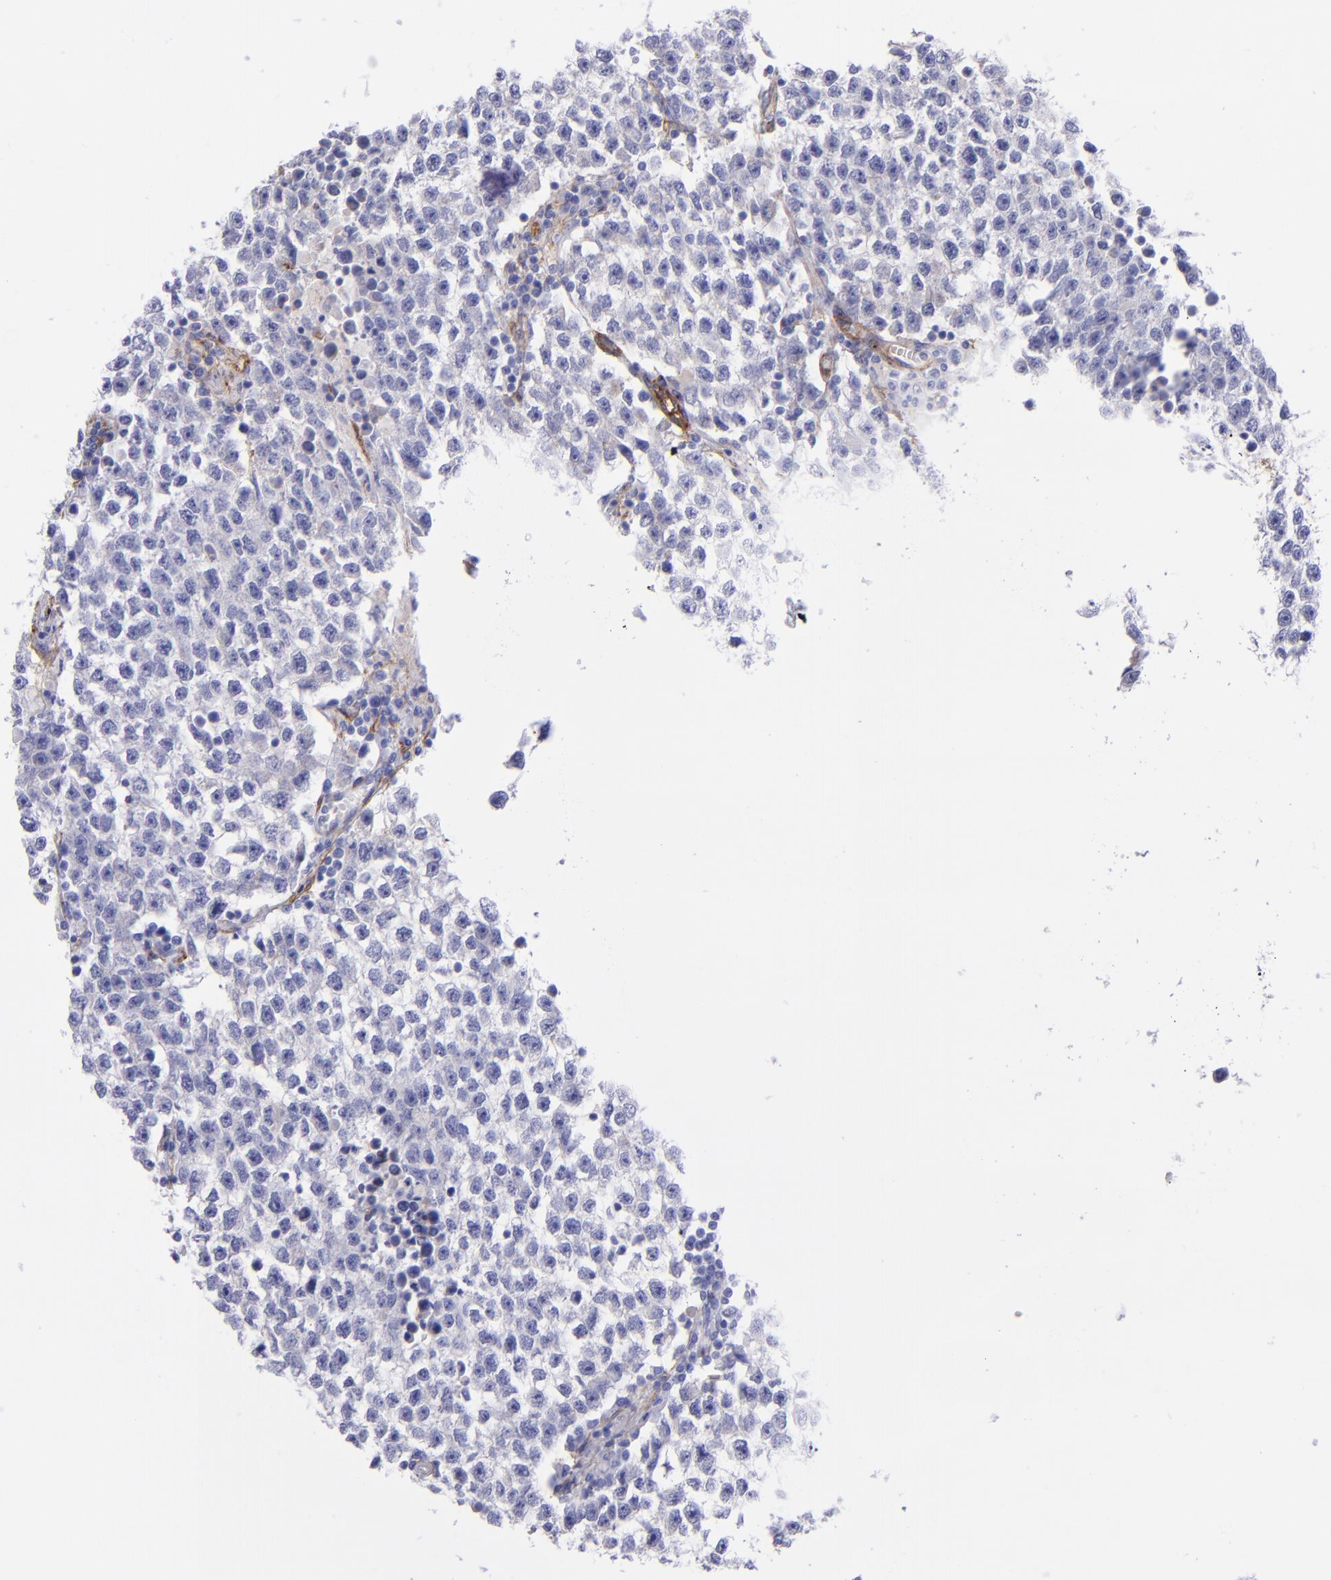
{"staining": {"intensity": "weak", "quantity": "<25%", "location": "cytoplasmic/membranous"}, "tissue": "testis cancer", "cell_type": "Tumor cells", "image_type": "cancer", "snomed": [{"axis": "morphology", "description": "Seminoma, NOS"}, {"axis": "topography", "description": "Testis"}], "caption": "Protein analysis of testis seminoma reveals no significant staining in tumor cells. Brightfield microscopy of immunohistochemistry stained with DAB (3,3'-diaminobenzidine) (brown) and hematoxylin (blue), captured at high magnification.", "gene": "ITGAV", "patient": {"sex": "male", "age": 36}}